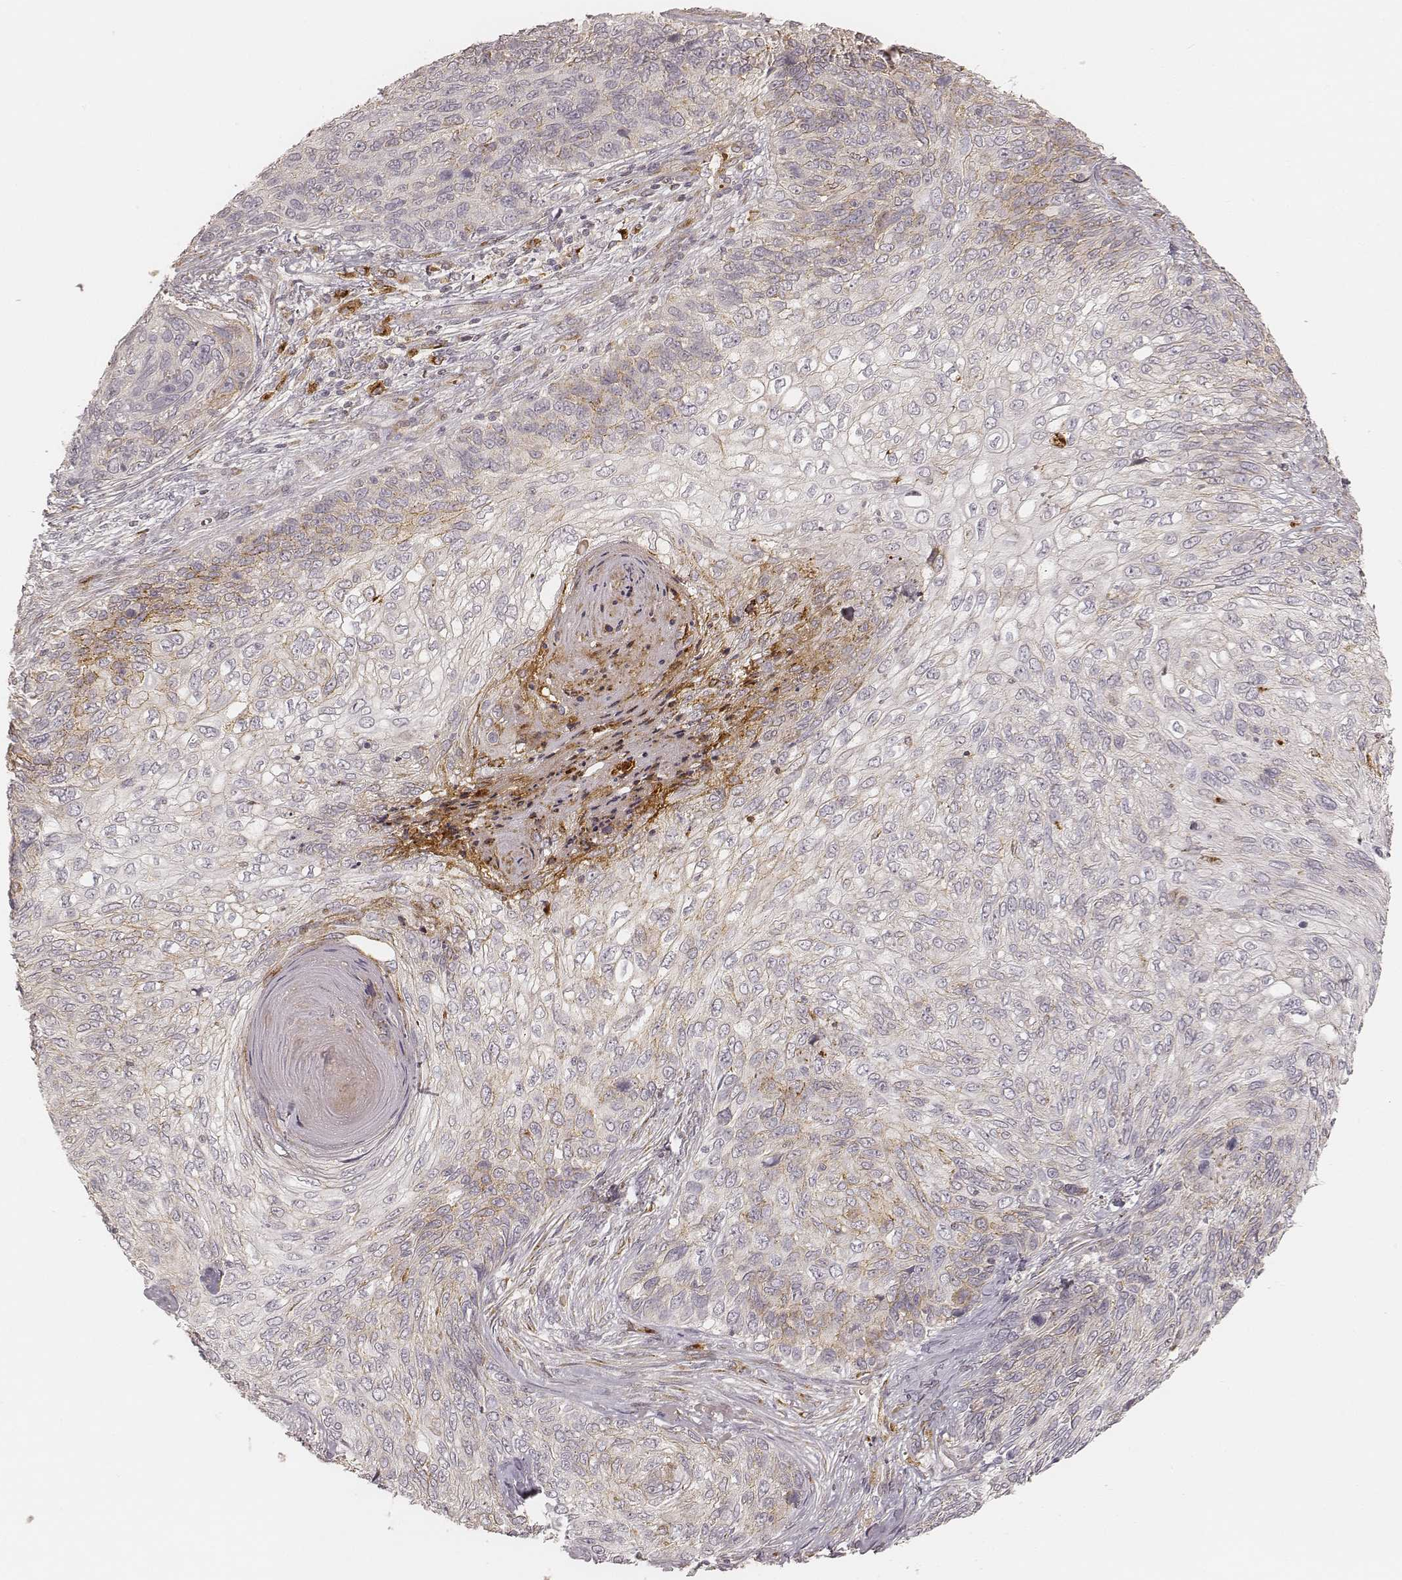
{"staining": {"intensity": "moderate", "quantity": "<25%", "location": "cytoplasmic/membranous"}, "tissue": "skin cancer", "cell_type": "Tumor cells", "image_type": "cancer", "snomed": [{"axis": "morphology", "description": "Squamous cell carcinoma, NOS"}, {"axis": "topography", "description": "Skin"}], "caption": "Brown immunohistochemical staining in human skin cancer (squamous cell carcinoma) shows moderate cytoplasmic/membranous positivity in about <25% of tumor cells. (Stains: DAB (3,3'-diaminobenzidine) in brown, nuclei in blue, Microscopy: brightfield microscopy at high magnification).", "gene": "GORASP2", "patient": {"sex": "male", "age": 92}}